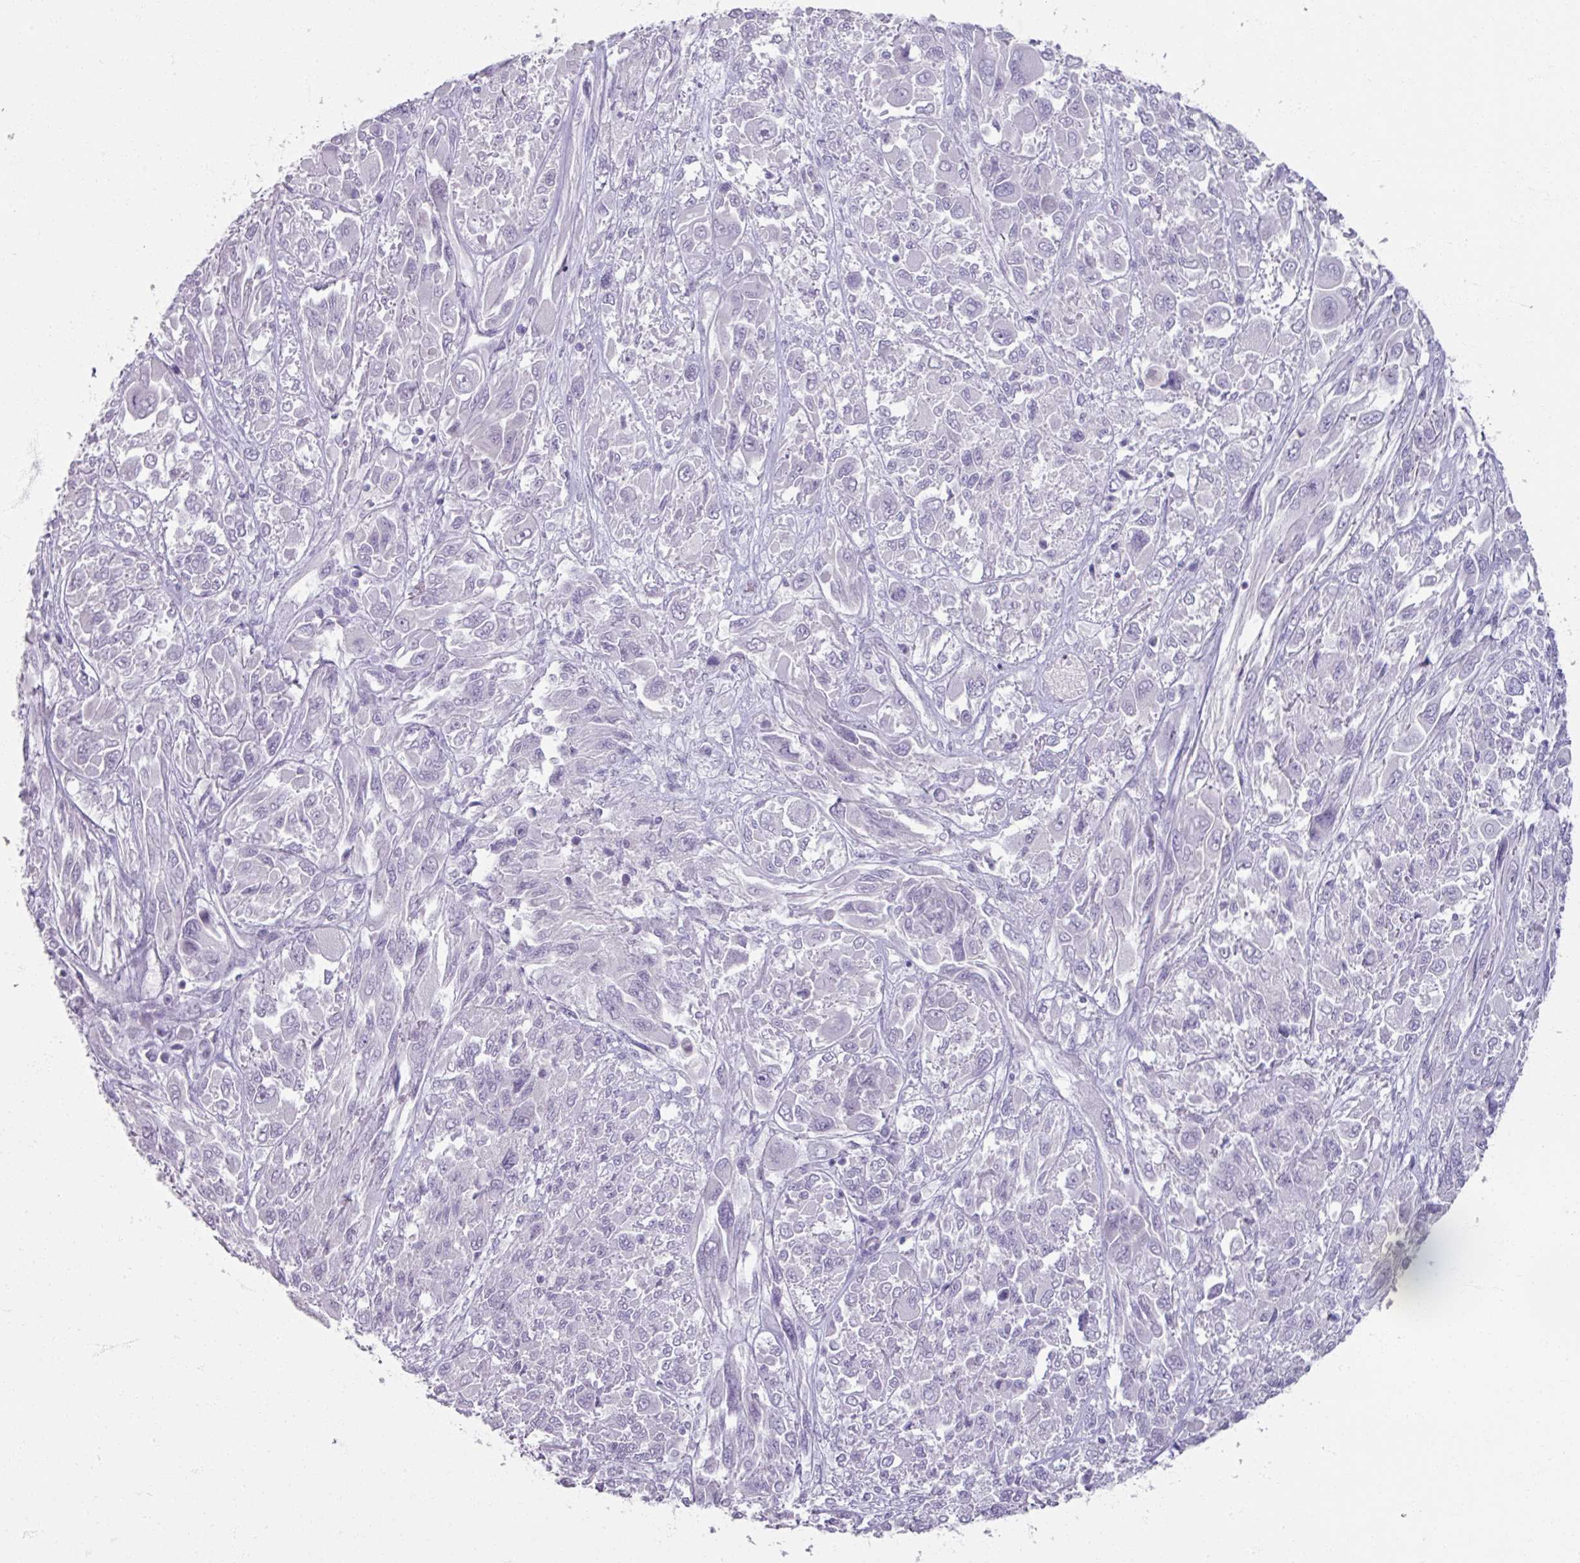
{"staining": {"intensity": "negative", "quantity": "none", "location": "none"}, "tissue": "melanoma", "cell_type": "Tumor cells", "image_type": "cancer", "snomed": [{"axis": "morphology", "description": "Malignant melanoma, NOS"}, {"axis": "topography", "description": "Skin"}], "caption": "There is no significant staining in tumor cells of malignant melanoma.", "gene": "TG", "patient": {"sex": "female", "age": 91}}